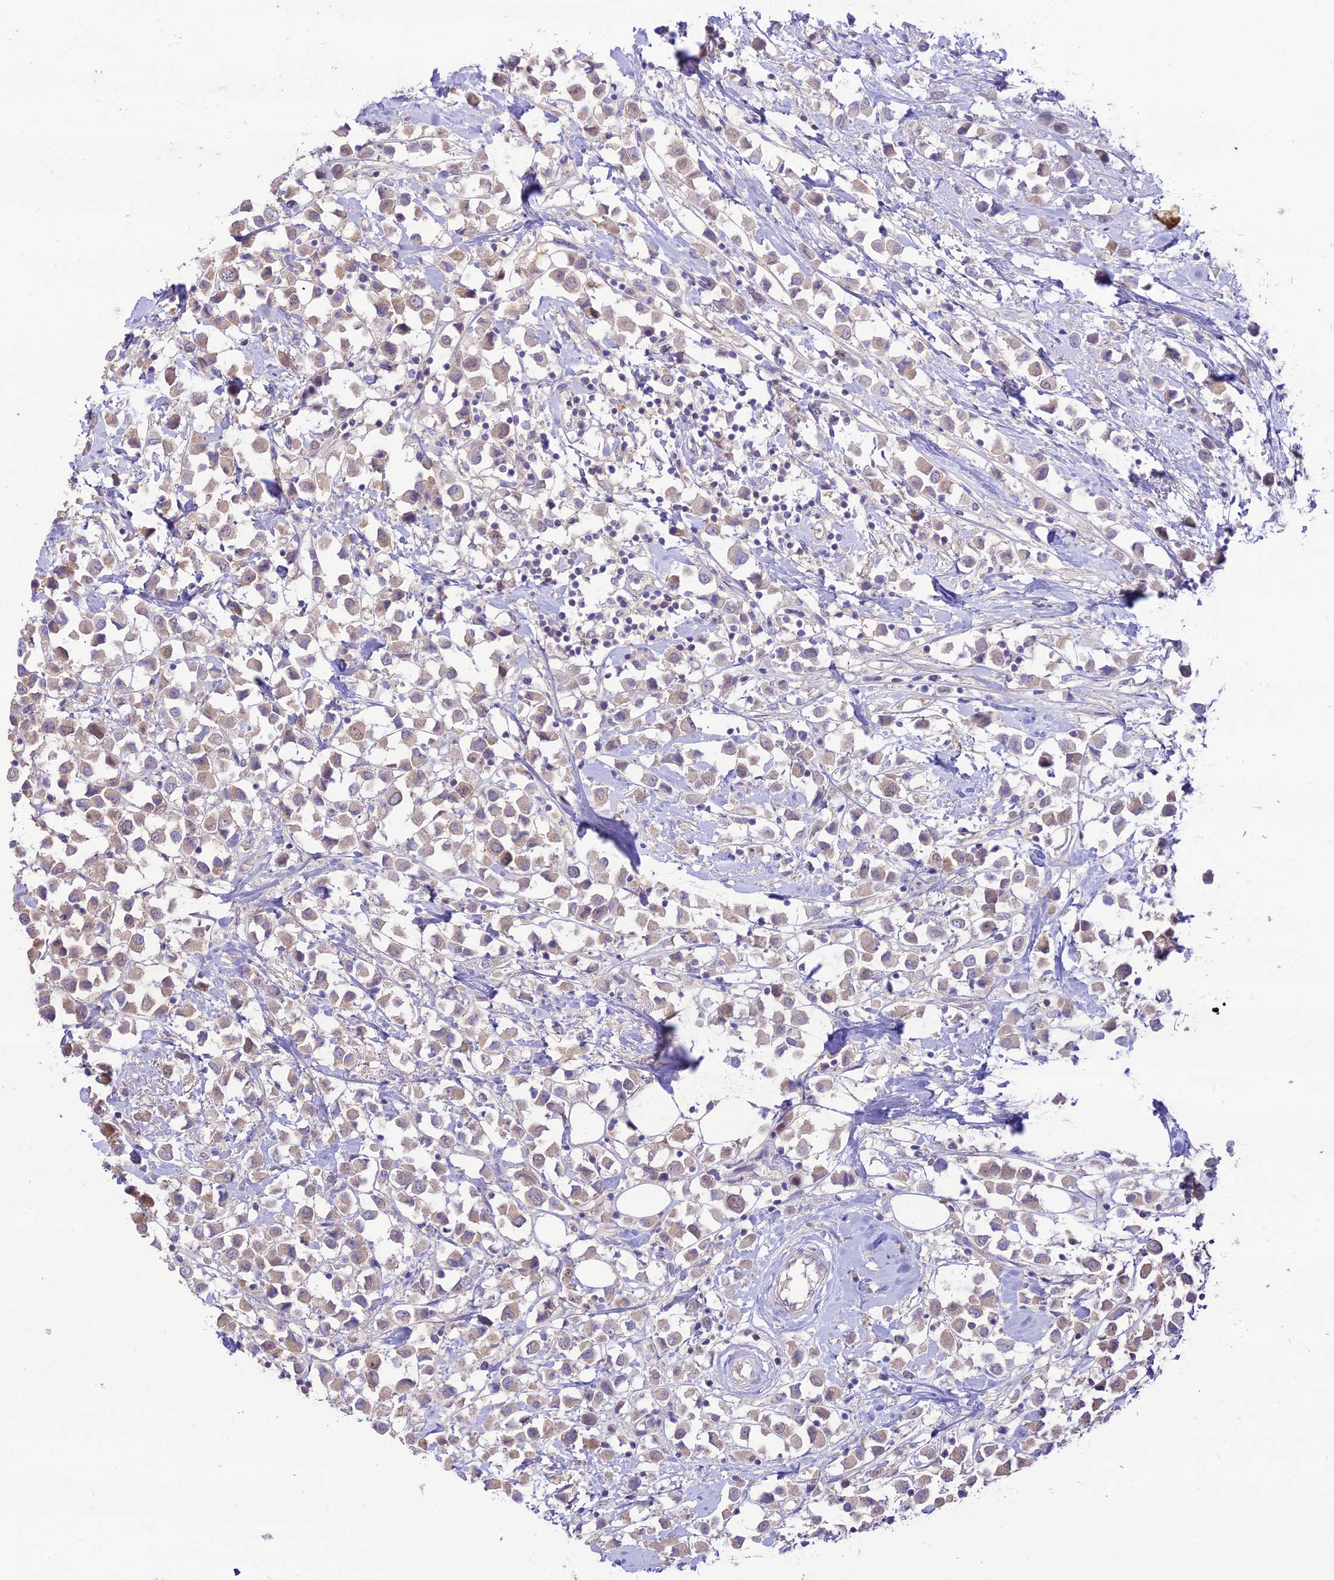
{"staining": {"intensity": "weak", "quantity": "25%-75%", "location": "cytoplasmic/membranous"}, "tissue": "breast cancer", "cell_type": "Tumor cells", "image_type": "cancer", "snomed": [{"axis": "morphology", "description": "Duct carcinoma"}, {"axis": "topography", "description": "Breast"}], "caption": "Breast cancer stained with a protein marker displays weak staining in tumor cells.", "gene": "NLRP9", "patient": {"sex": "female", "age": 61}}